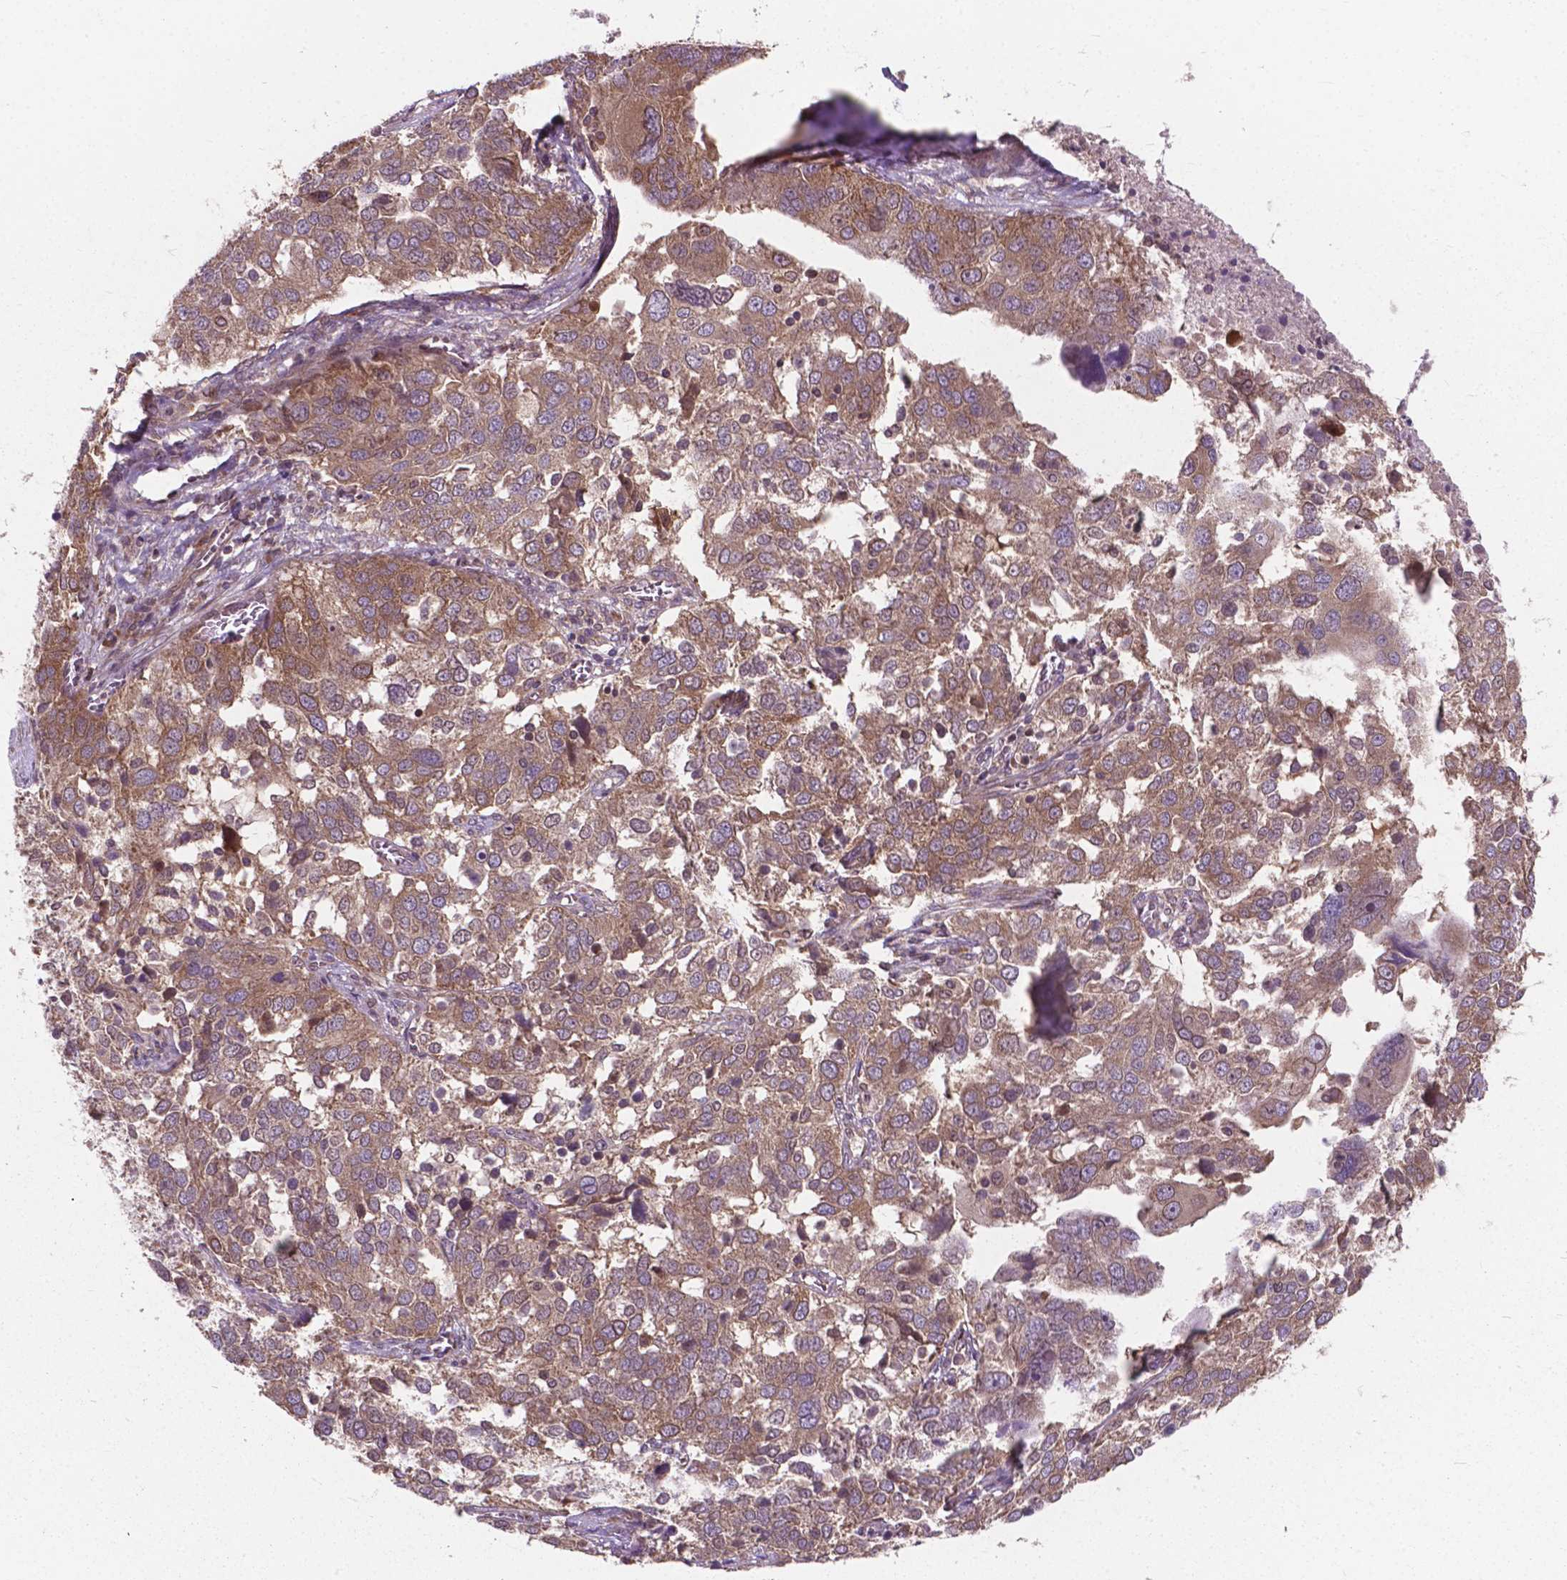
{"staining": {"intensity": "weak", "quantity": ">75%", "location": "cytoplasmic/membranous"}, "tissue": "ovarian cancer", "cell_type": "Tumor cells", "image_type": "cancer", "snomed": [{"axis": "morphology", "description": "Carcinoma, endometroid"}, {"axis": "topography", "description": "Soft tissue"}, {"axis": "topography", "description": "Ovary"}], "caption": "A brown stain shows weak cytoplasmic/membranous staining of a protein in ovarian cancer tumor cells.", "gene": "MRPL33", "patient": {"sex": "female", "age": 52}}